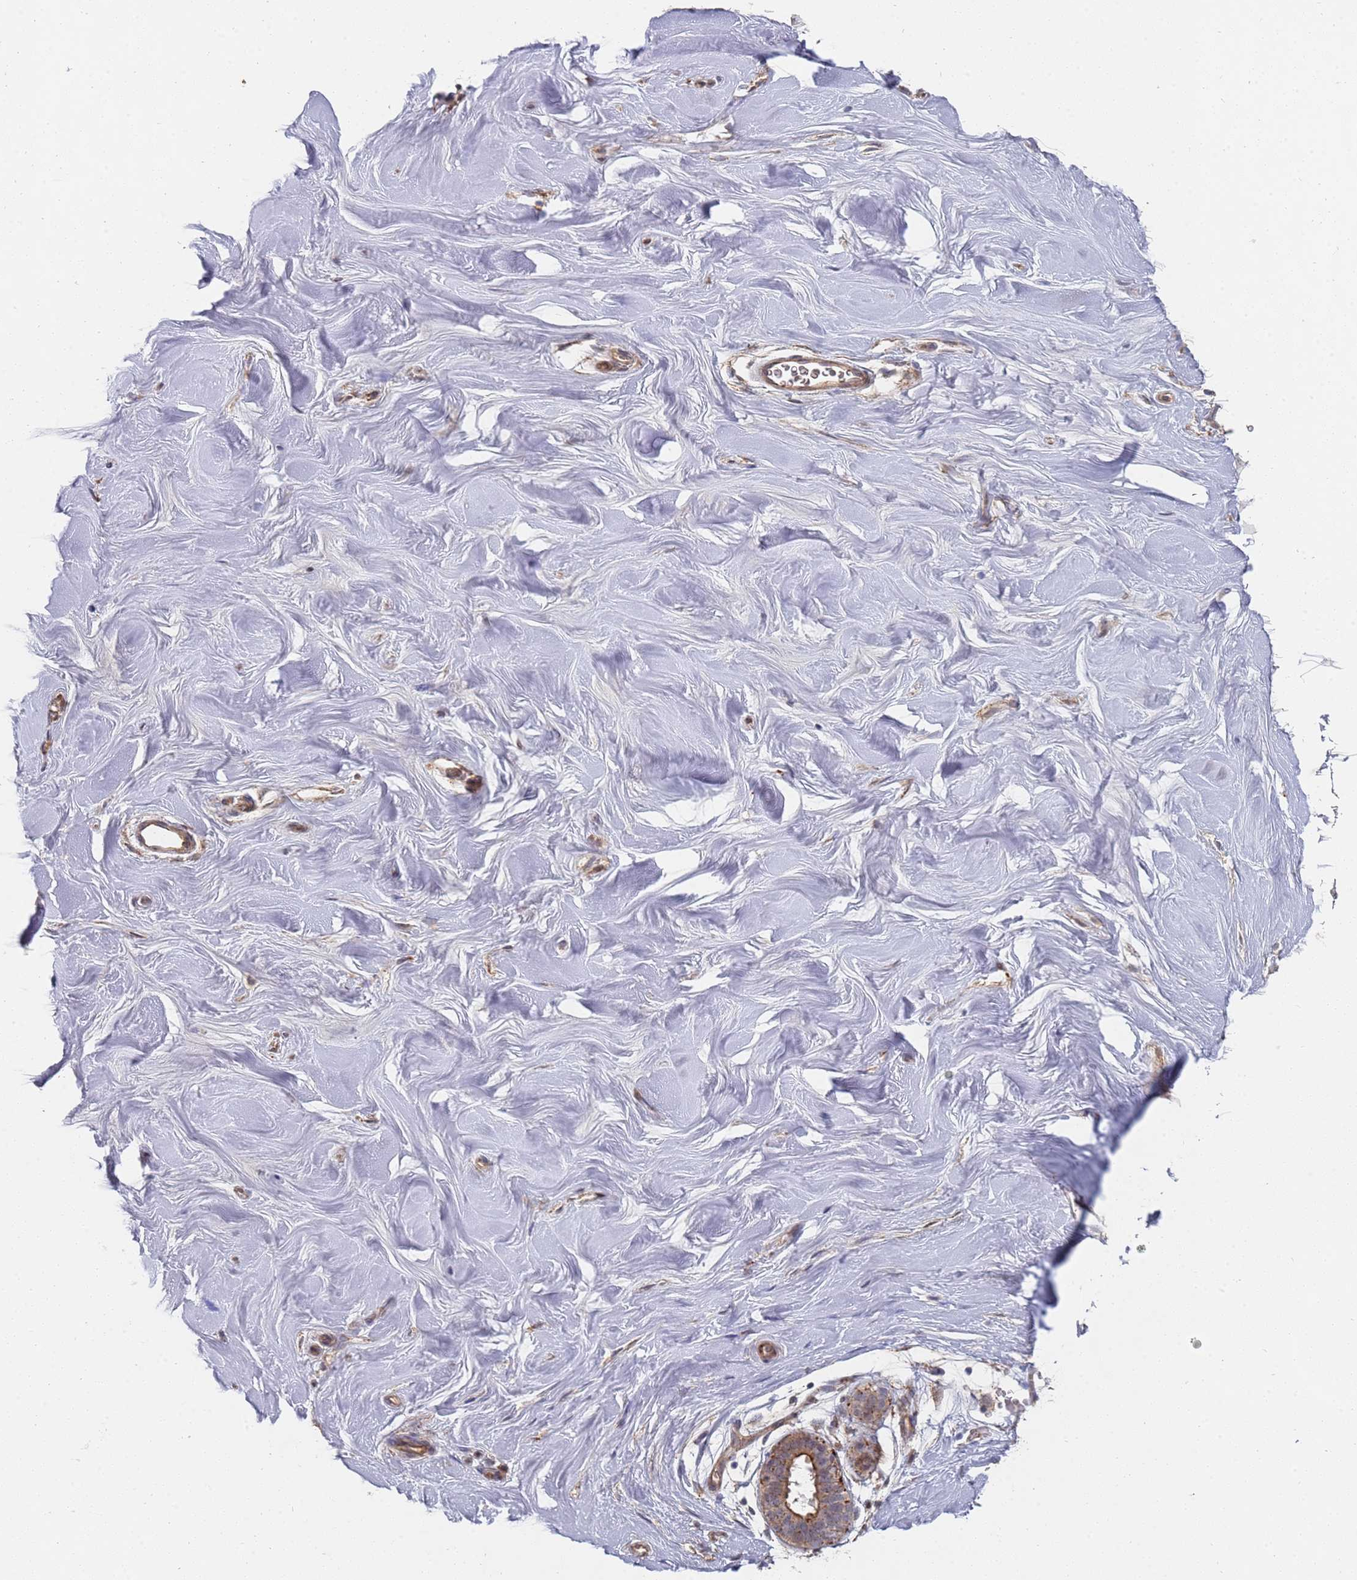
{"staining": {"intensity": "weak", "quantity": ">75%", "location": "cytoplasmic/membranous"}, "tissue": "soft tissue", "cell_type": "Fibroblasts", "image_type": "normal", "snomed": [{"axis": "morphology", "description": "Normal tissue, NOS"}, {"axis": "topography", "description": "Breast"}], "caption": "An immunohistochemistry micrograph of benign tissue is shown. Protein staining in brown labels weak cytoplasmic/membranous positivity in soft tissue within fibroblasts. Immunohistochemistry (ihc) stains the protein of interest in brown and the nuclei are stained blue.", "gene": "ABCB6", "patient": {"sex": "female", "age": 26}}